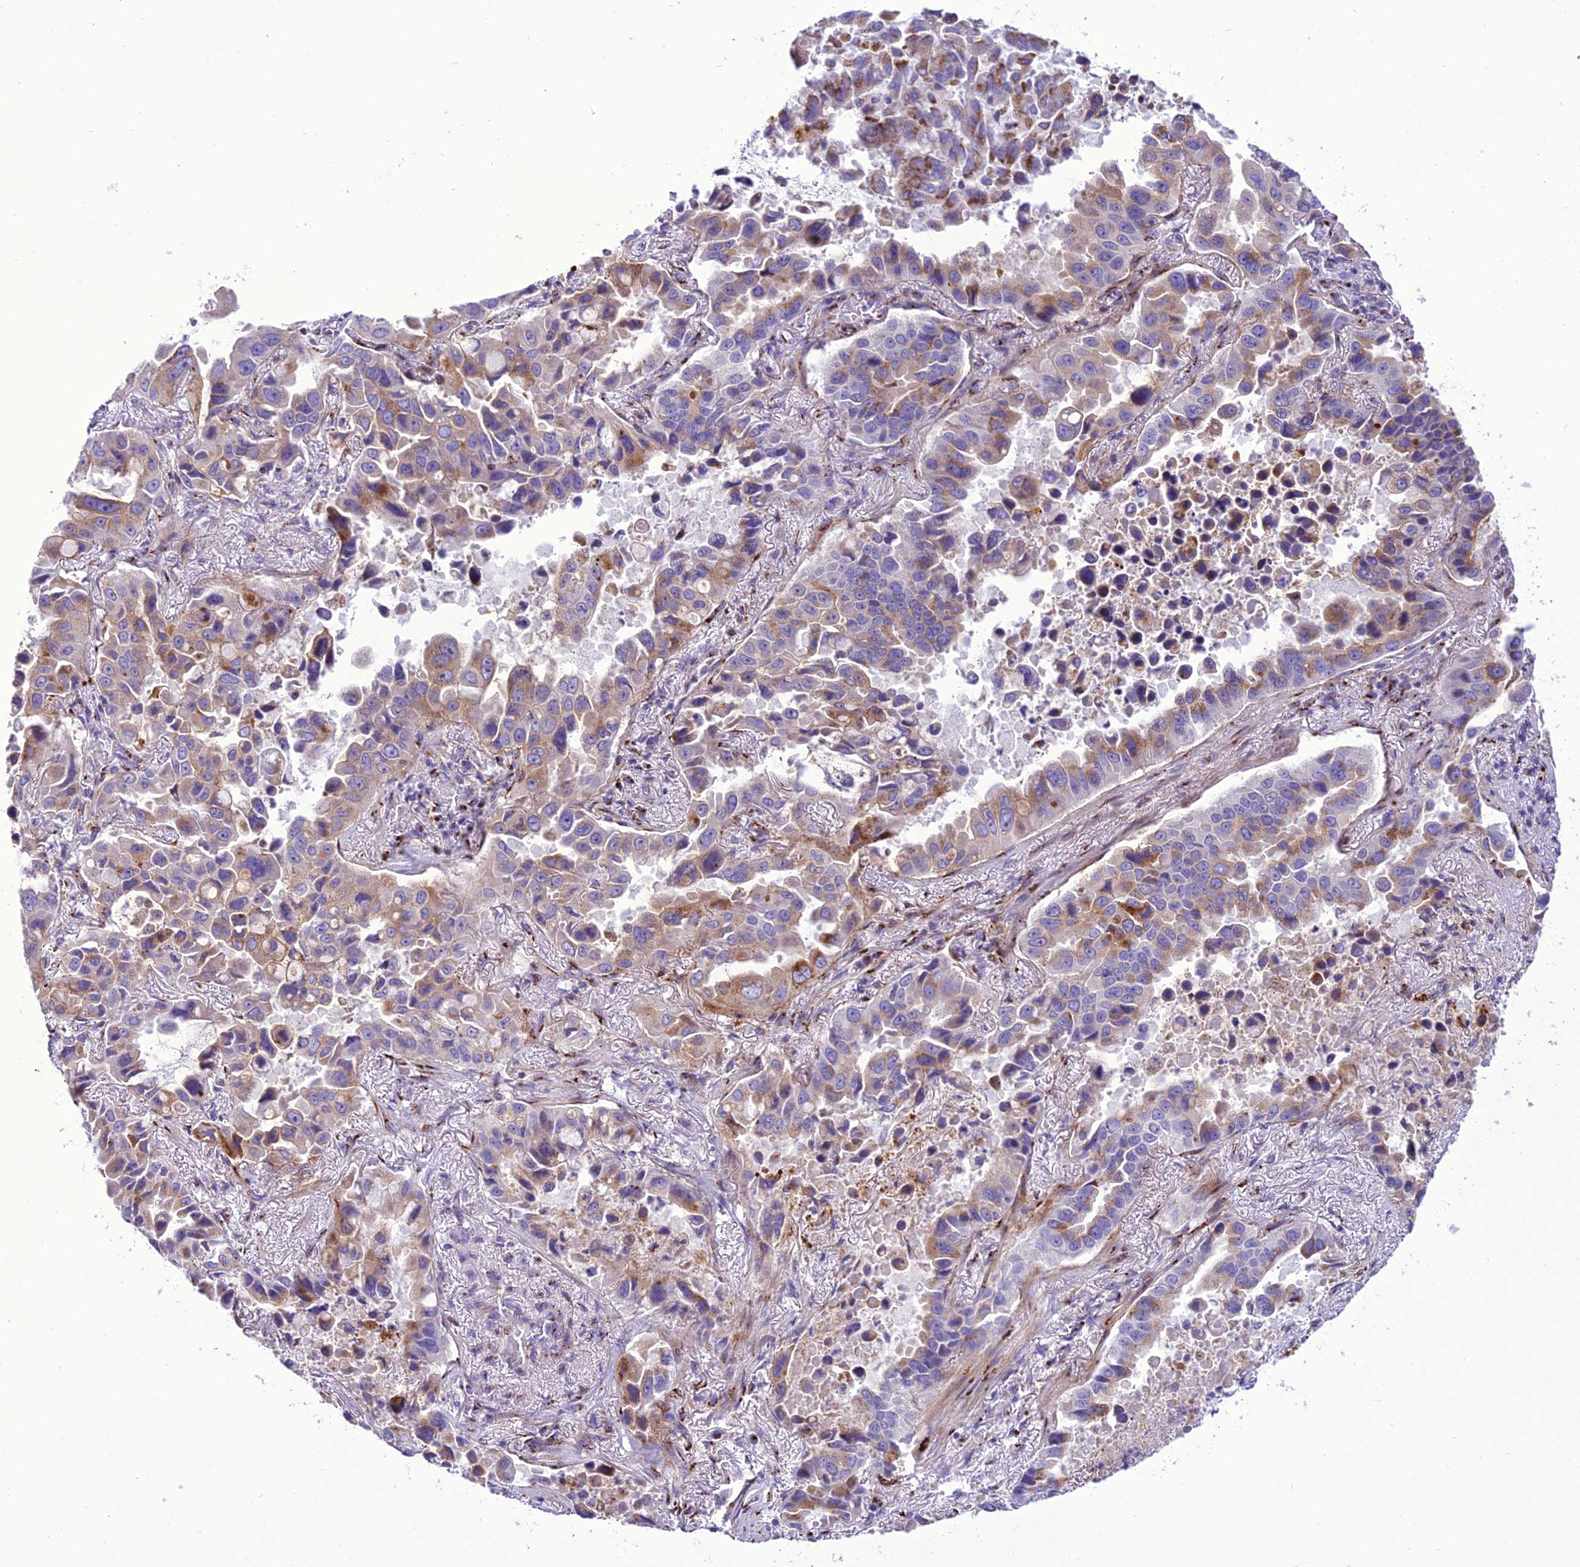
{"staining": {"intensity": "moderate", "quantity": ">75%", "location": "cytoplasmic/membranous"}, "tissue": "lung cancer", "cell_type": "Tumor cells", "image_type": "cancer", "snomed": [{"axis": "morphology", "description": "Adenocarcinoma, NOS"}, {"axis": "topography", "description": "Lung"}], "caption": "Immunohistochemical staining of lung cancer demonstrates moderate cytoplasmic/membranous protein positivity in approximately >75% of tumor cells. Using DAB (3,3'-diaminobenzidine) (brown) and hematoxylin (blue) stains, captured at high magnification using brightfield microscopy.", "gene": "GOLM2", "patient": {"sex": "male", "age": 64}}